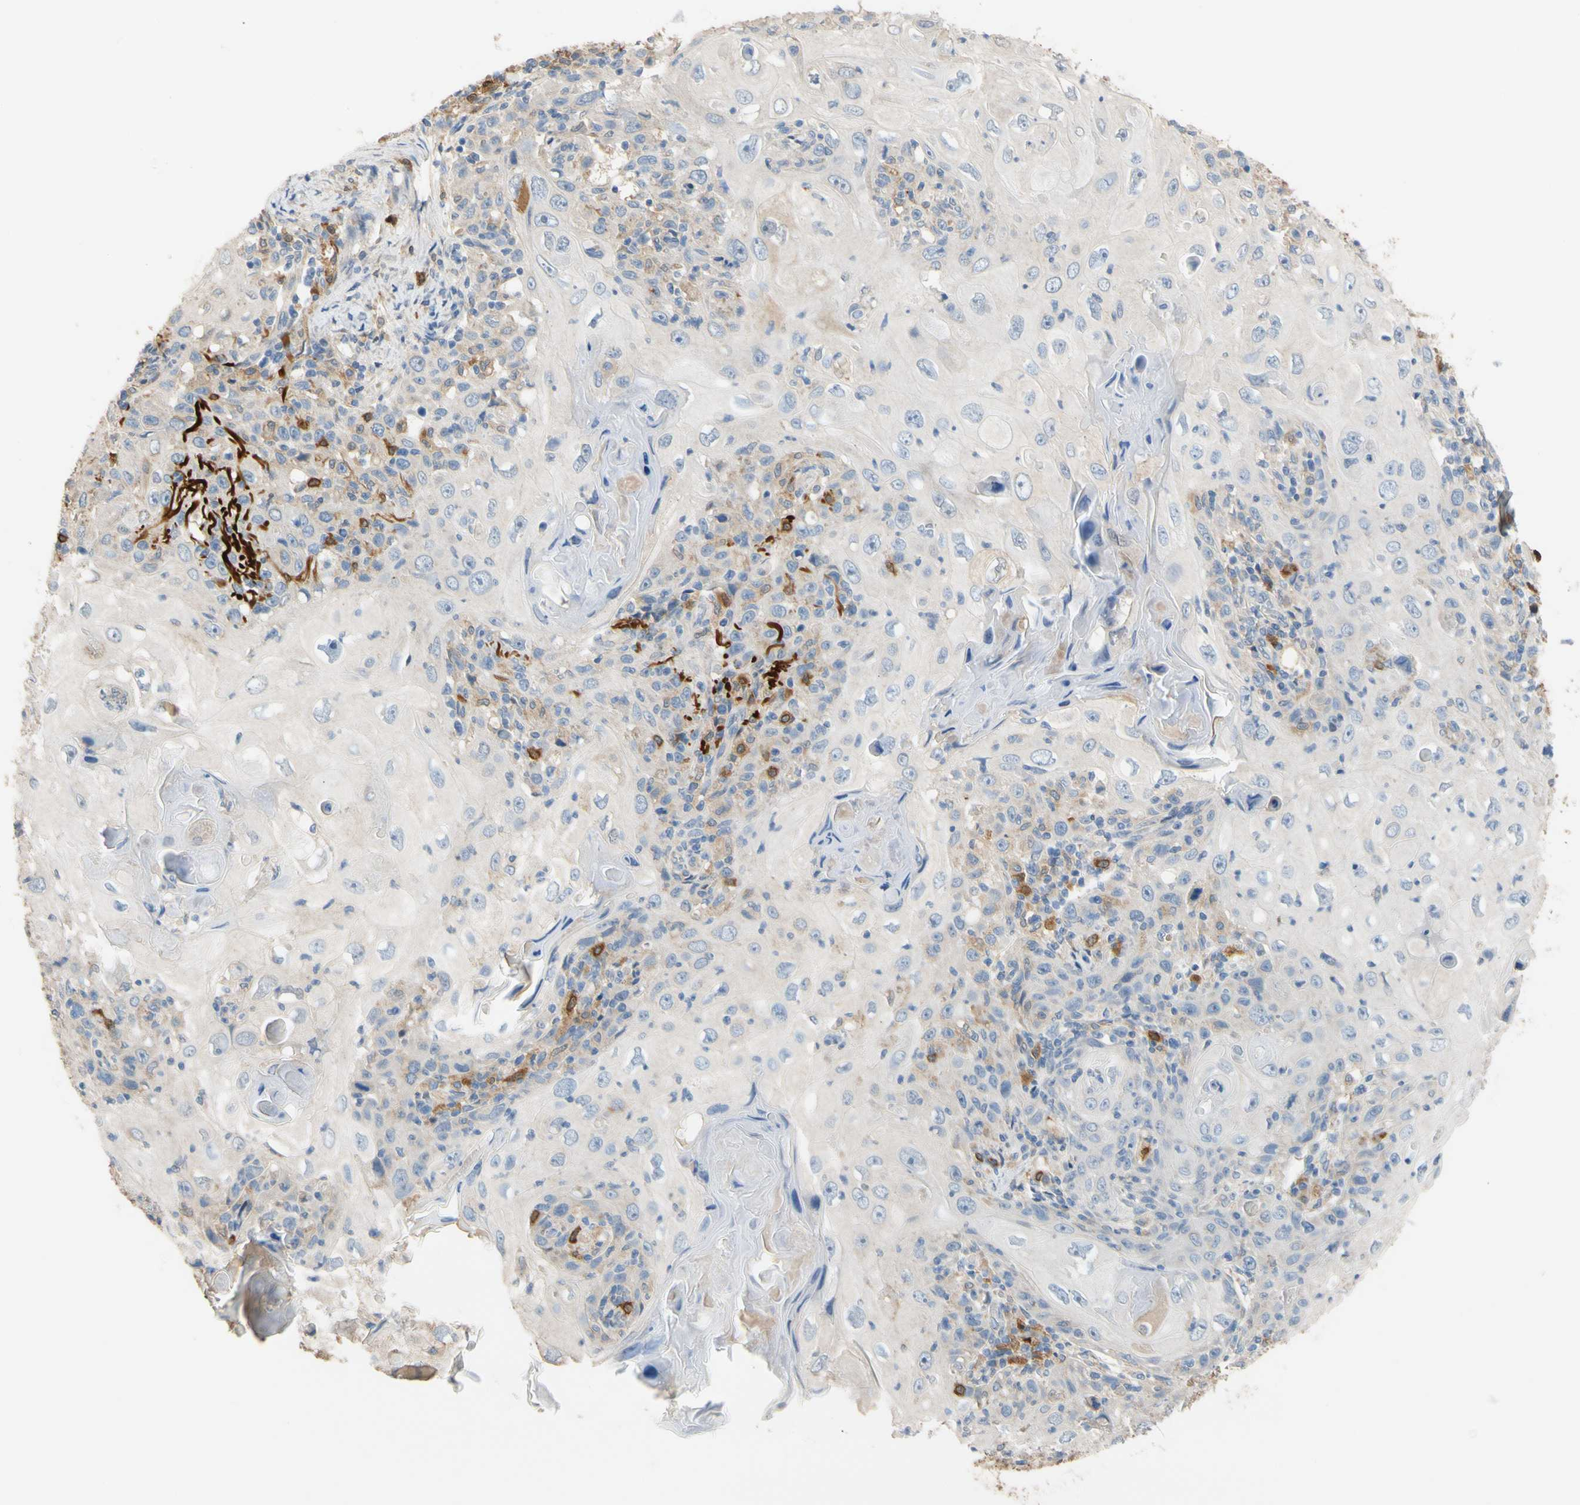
{"staining": {"intensity": "moderate", "quantity": "25%-75%", "location": "cytoplasmic/membranous"}, "tissue": "skin cancer", "cell_type": "Tumor cells", "image_type": "cancer", "snomed": [{"axis": "morphology", "description": "Squamous cell carcinoma, NOS"}, {"axis": "topography", "description": "Skin"}], "caption": "Squamous cell carcinoma (skin) stained with a protein marker shows moderate staining in tumor cells.", "gene": "ALDH1A2", "patient": {"sex": "female", "age": 88}}